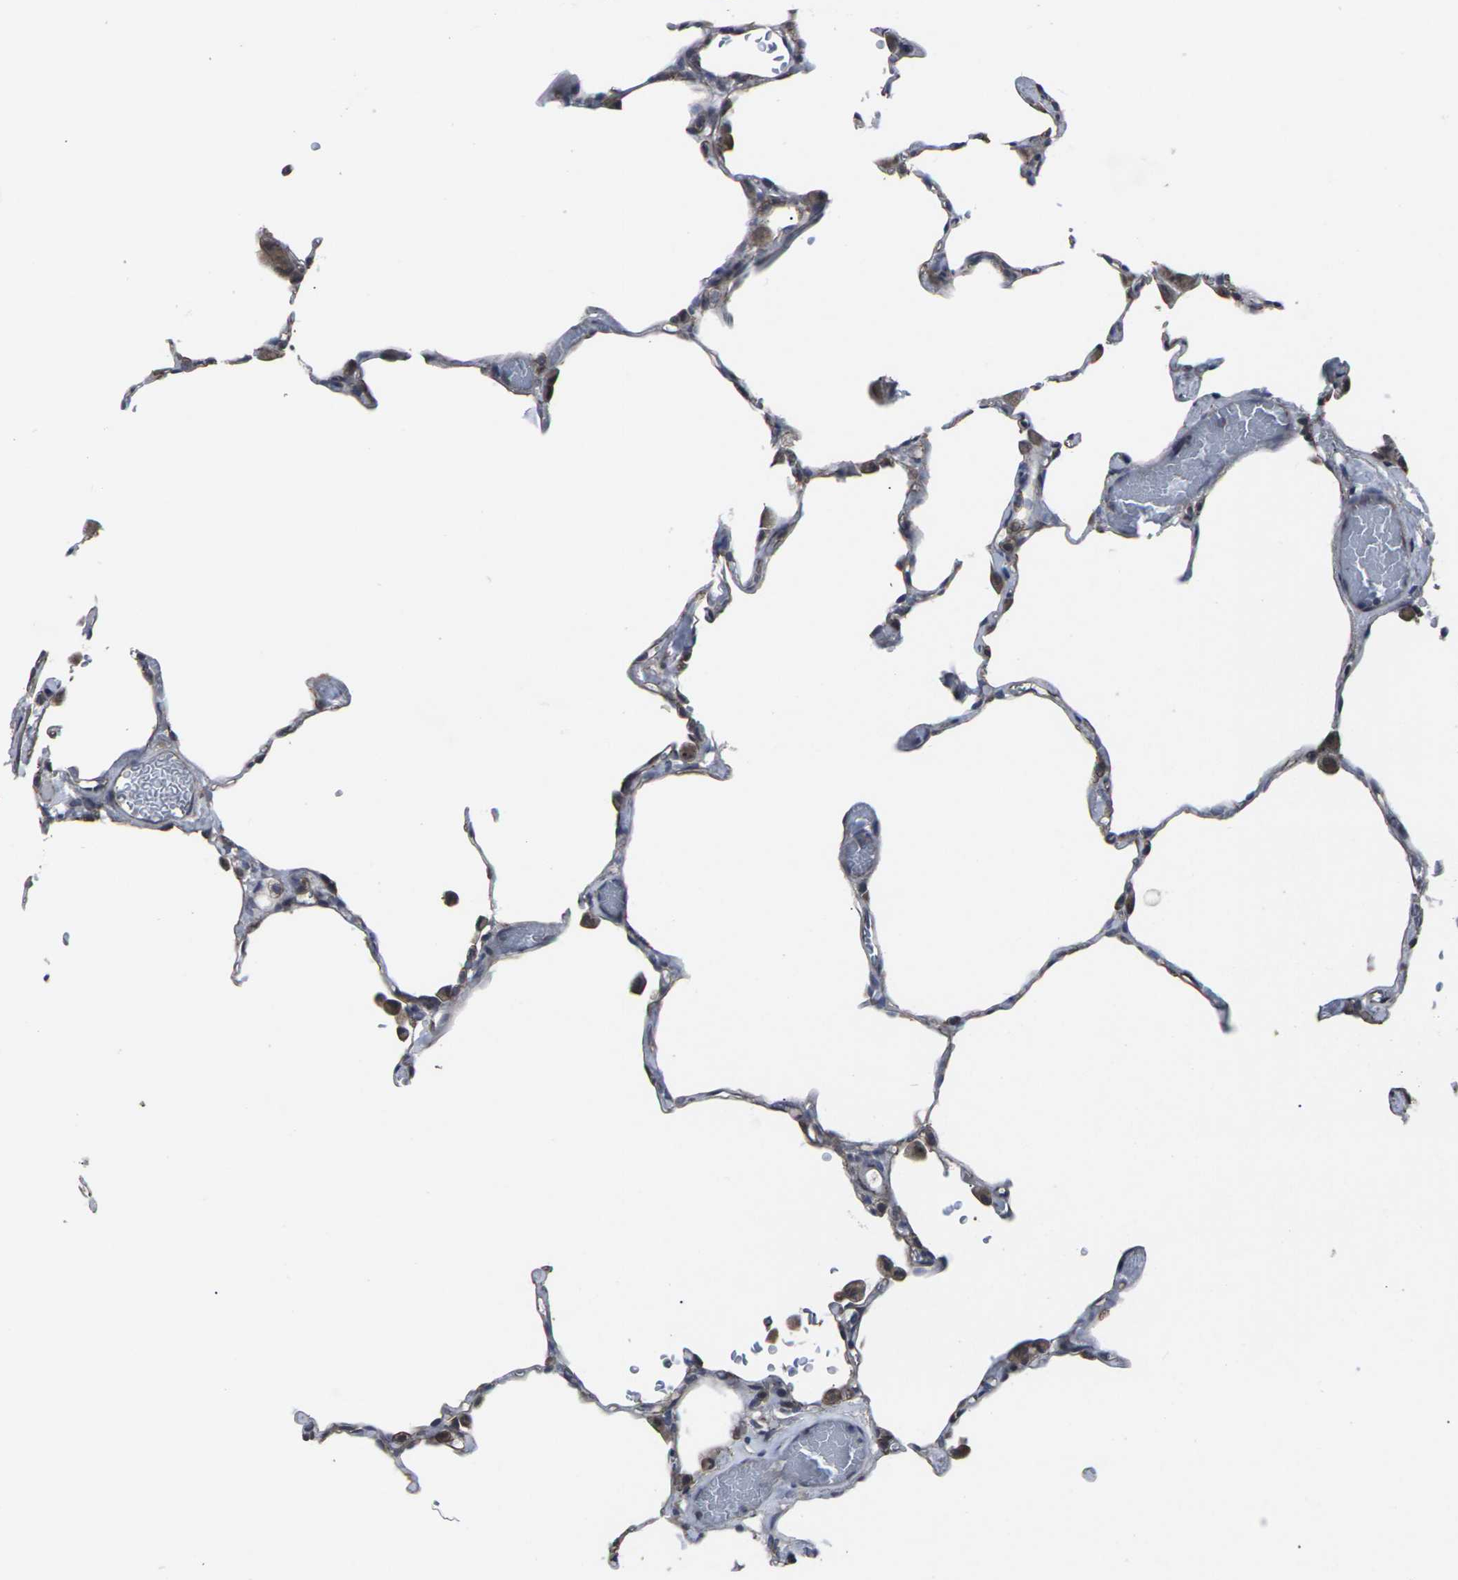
{"staining": {"intensity": "negative", "quantity": "none", "location": "none"}, "tissue": "lung", "cell_type": "Alveolar cells", "image_type": "normal", "snomed": [{"axis": "morphology", "description": "Normal tissue, NOS"}, {"axis": "topography", "description": "Lung"}], "caption": "IHC image of unremarkable lung stained for a protein (brown), which demonstrates no staining in alveolar cells.", "gene": "MAPKAPK2", "patient": {"sex": "female", "age": 49}}